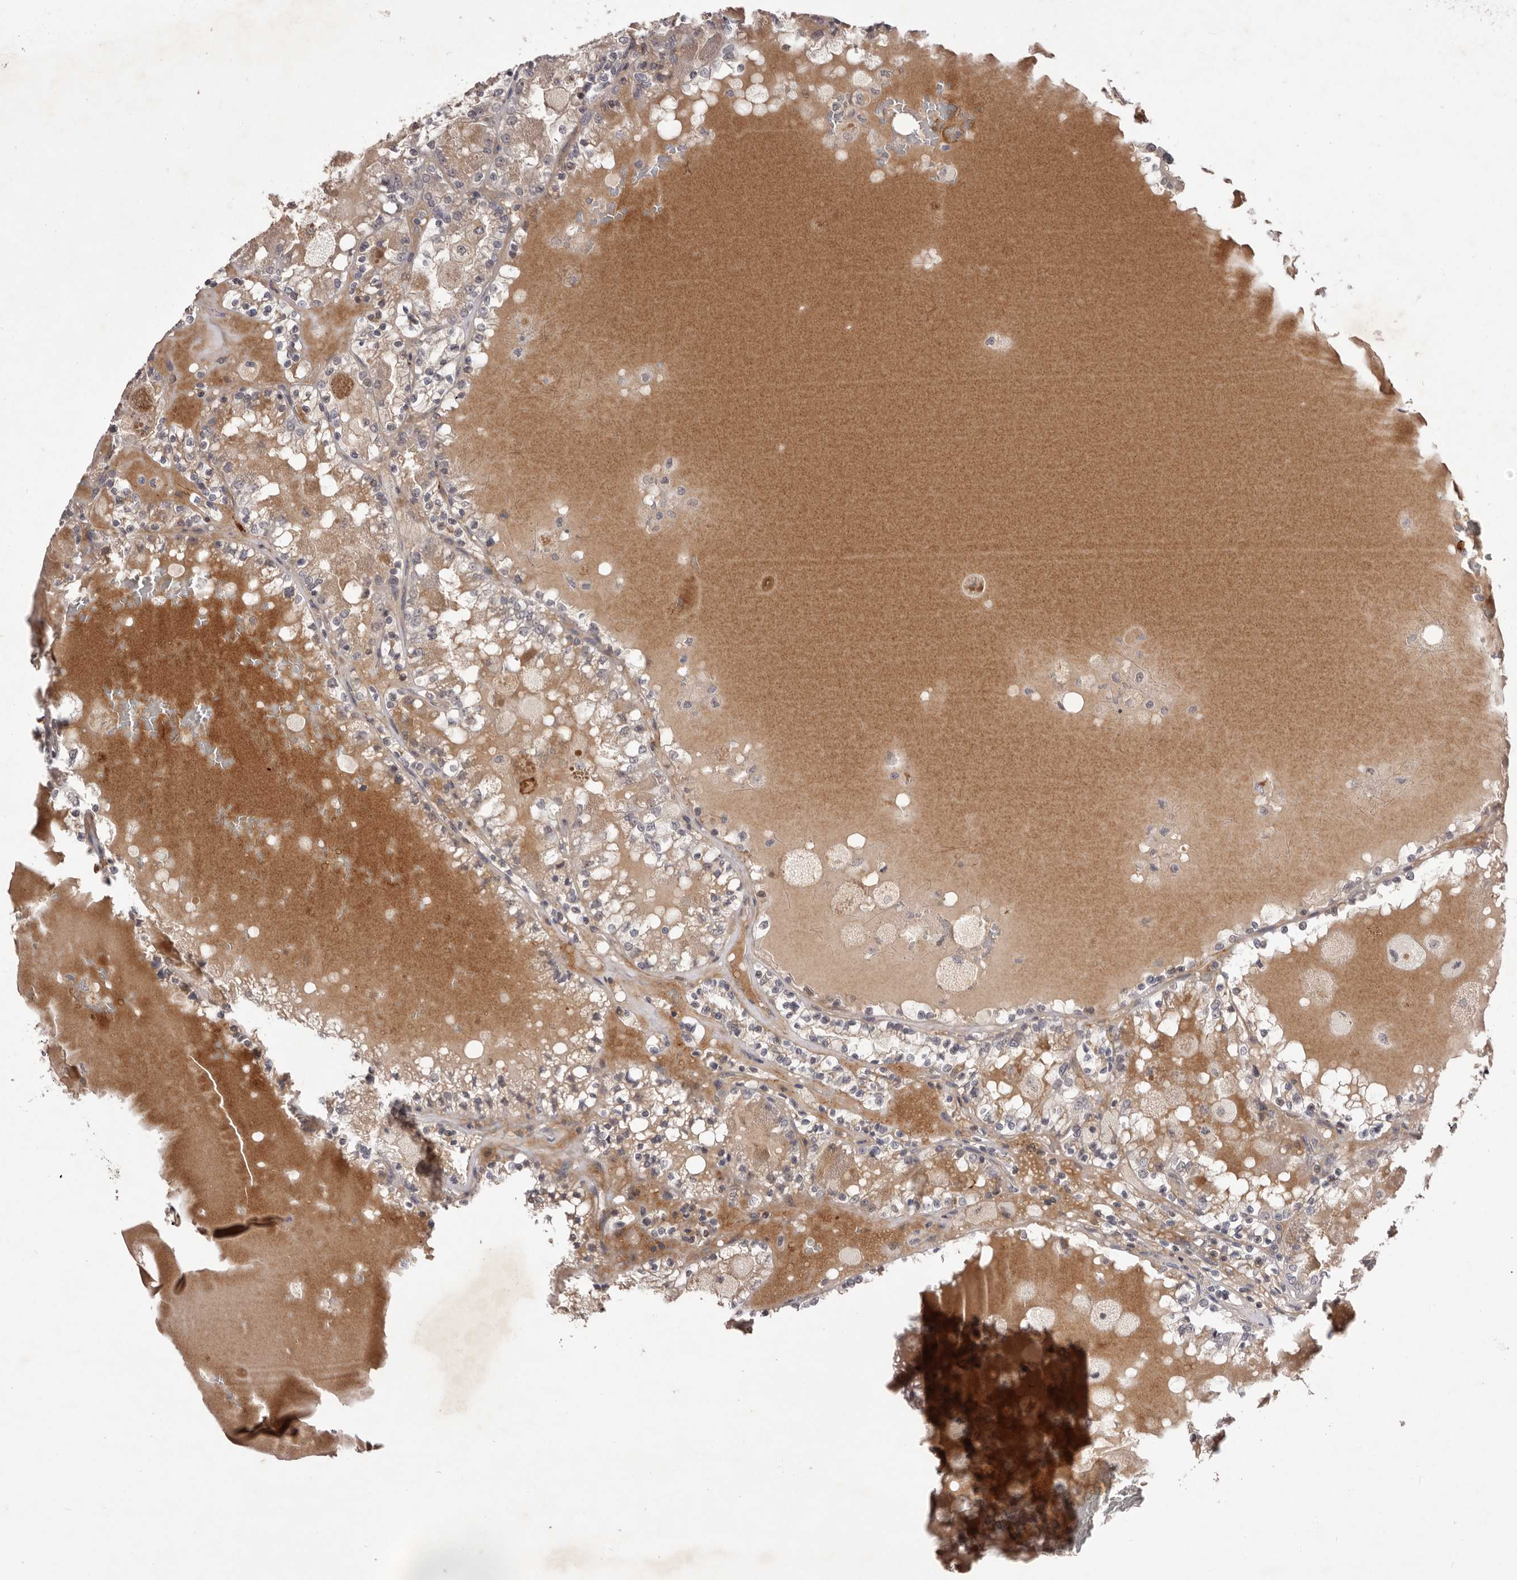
{"staining": {"intensity": "weak", "quantity": "25%-75%", "location": "cytoplasmic/membranous"}, "tissue": "renal cancer", "cell_type": "Tumor cells", "image_type": "cancer", "snomed": [{"axis": "morphology", "description": "Adenocarcinoma, NOS"}, {"axis": "topography", "description": "Kidney"}], "caption": "Protein expression analysis of human adenocarcinoma (renal) reveals weak cytoplasmic/membranous staining in about 25%-75% of tumor cells.", "gene": "HBS1L", "patient": {"sex": "female", "age": 56}}